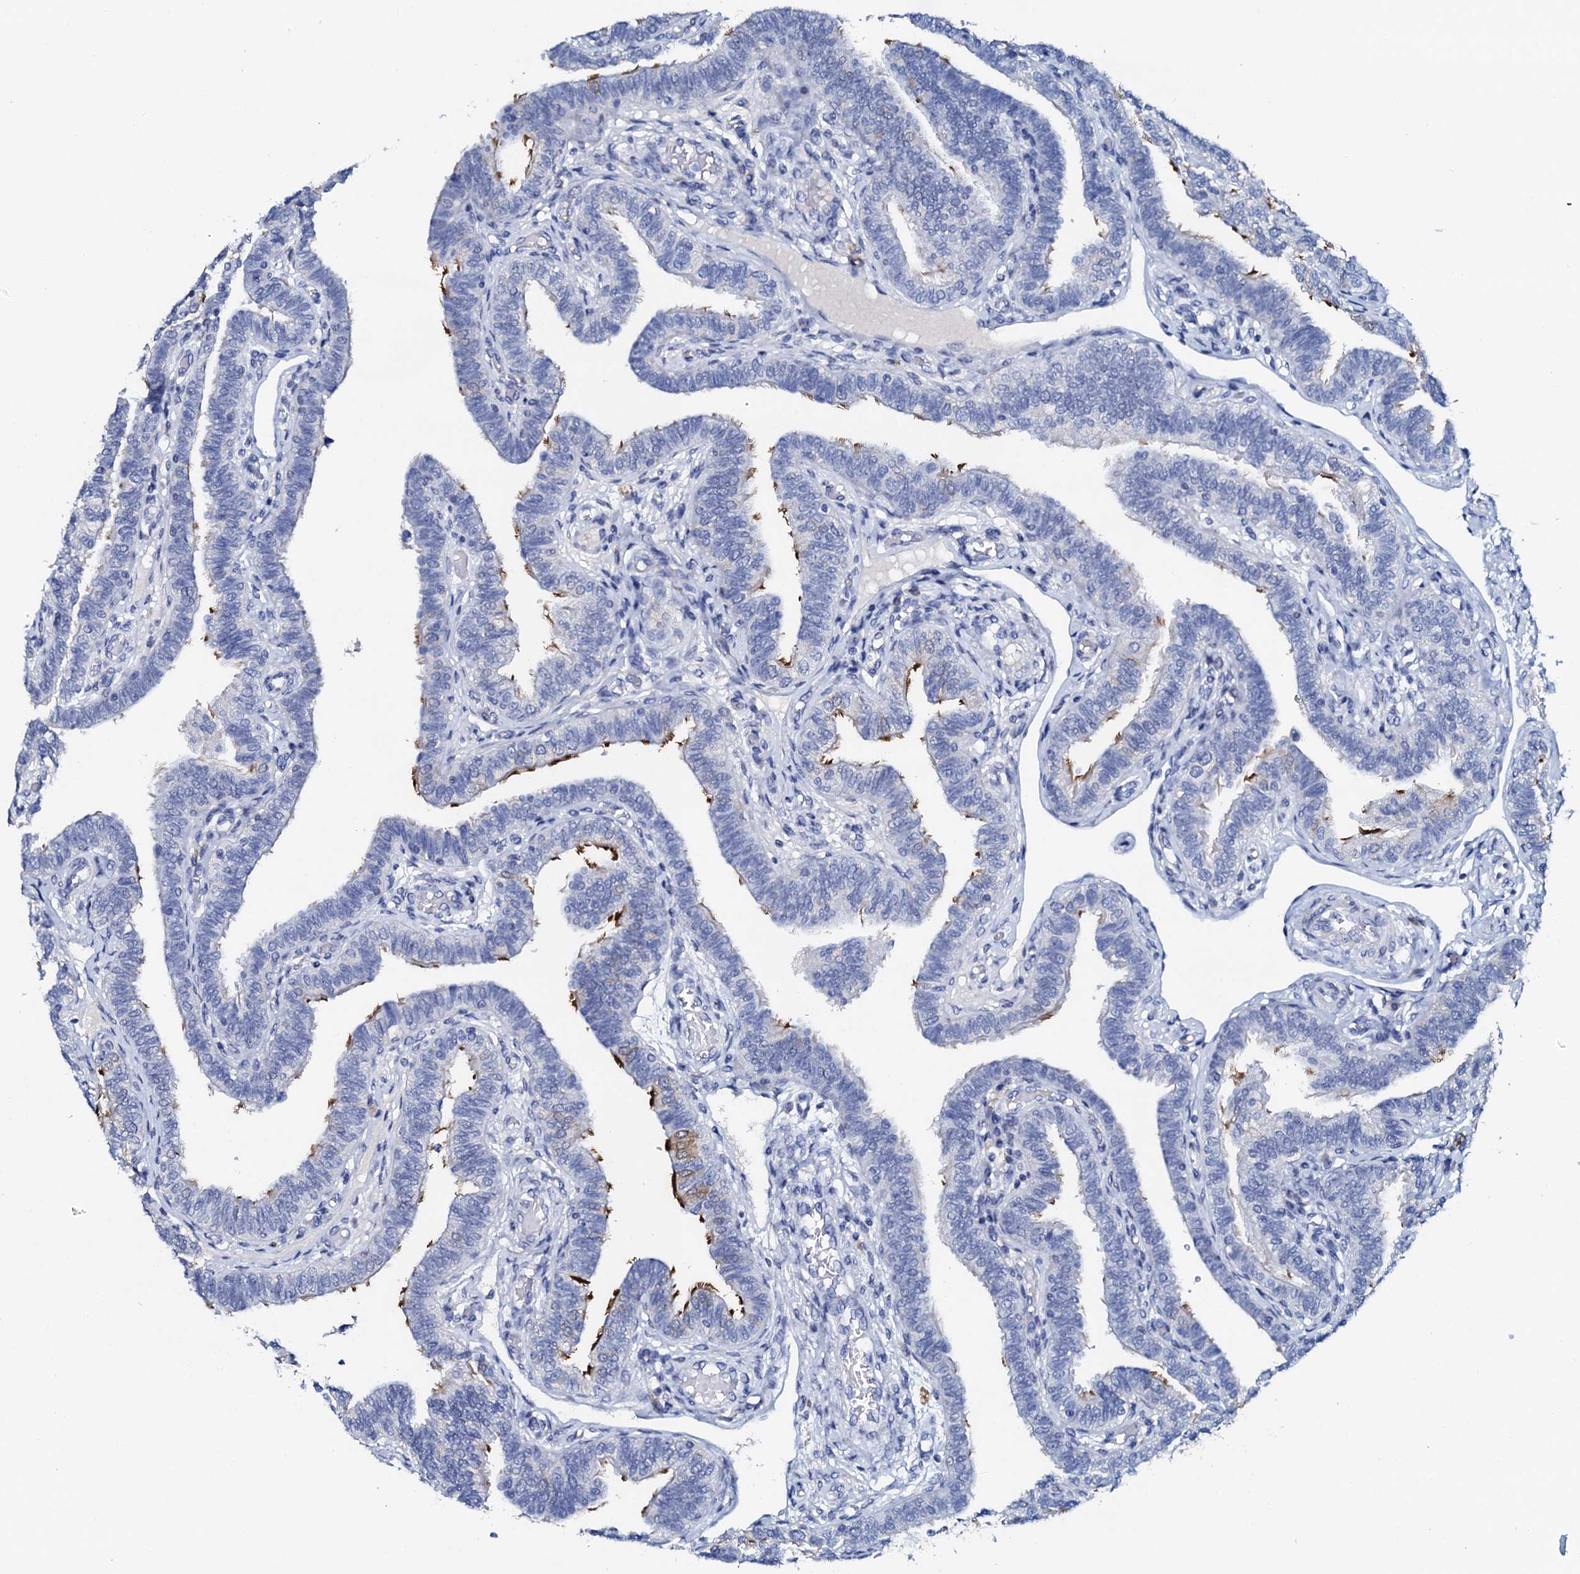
{"staining": {"intensity": "strong", "quantity": "<25%", "location": "cytoplasmic/membranous"}, "tissue": "fallopian tube", "cell_type": "Glandular cells", "image_type": "normal", "snomed": [{"axis": "morphology", "description": "Normal tissue, NOS"}, {"axis": "topography", "description": "Fallopian tube"}], "caption": "A high-resolution histopathology image shows immunohistochemistry staining of benign fallopian tube, which demonstrates strong cytoplasmic/membranous expression in about <25% of glandular cells. (DAB IHC with brightfield microscopy, high magnification).", "gene": "AMER2", "patient": {"sex": "female", "age": 39}}